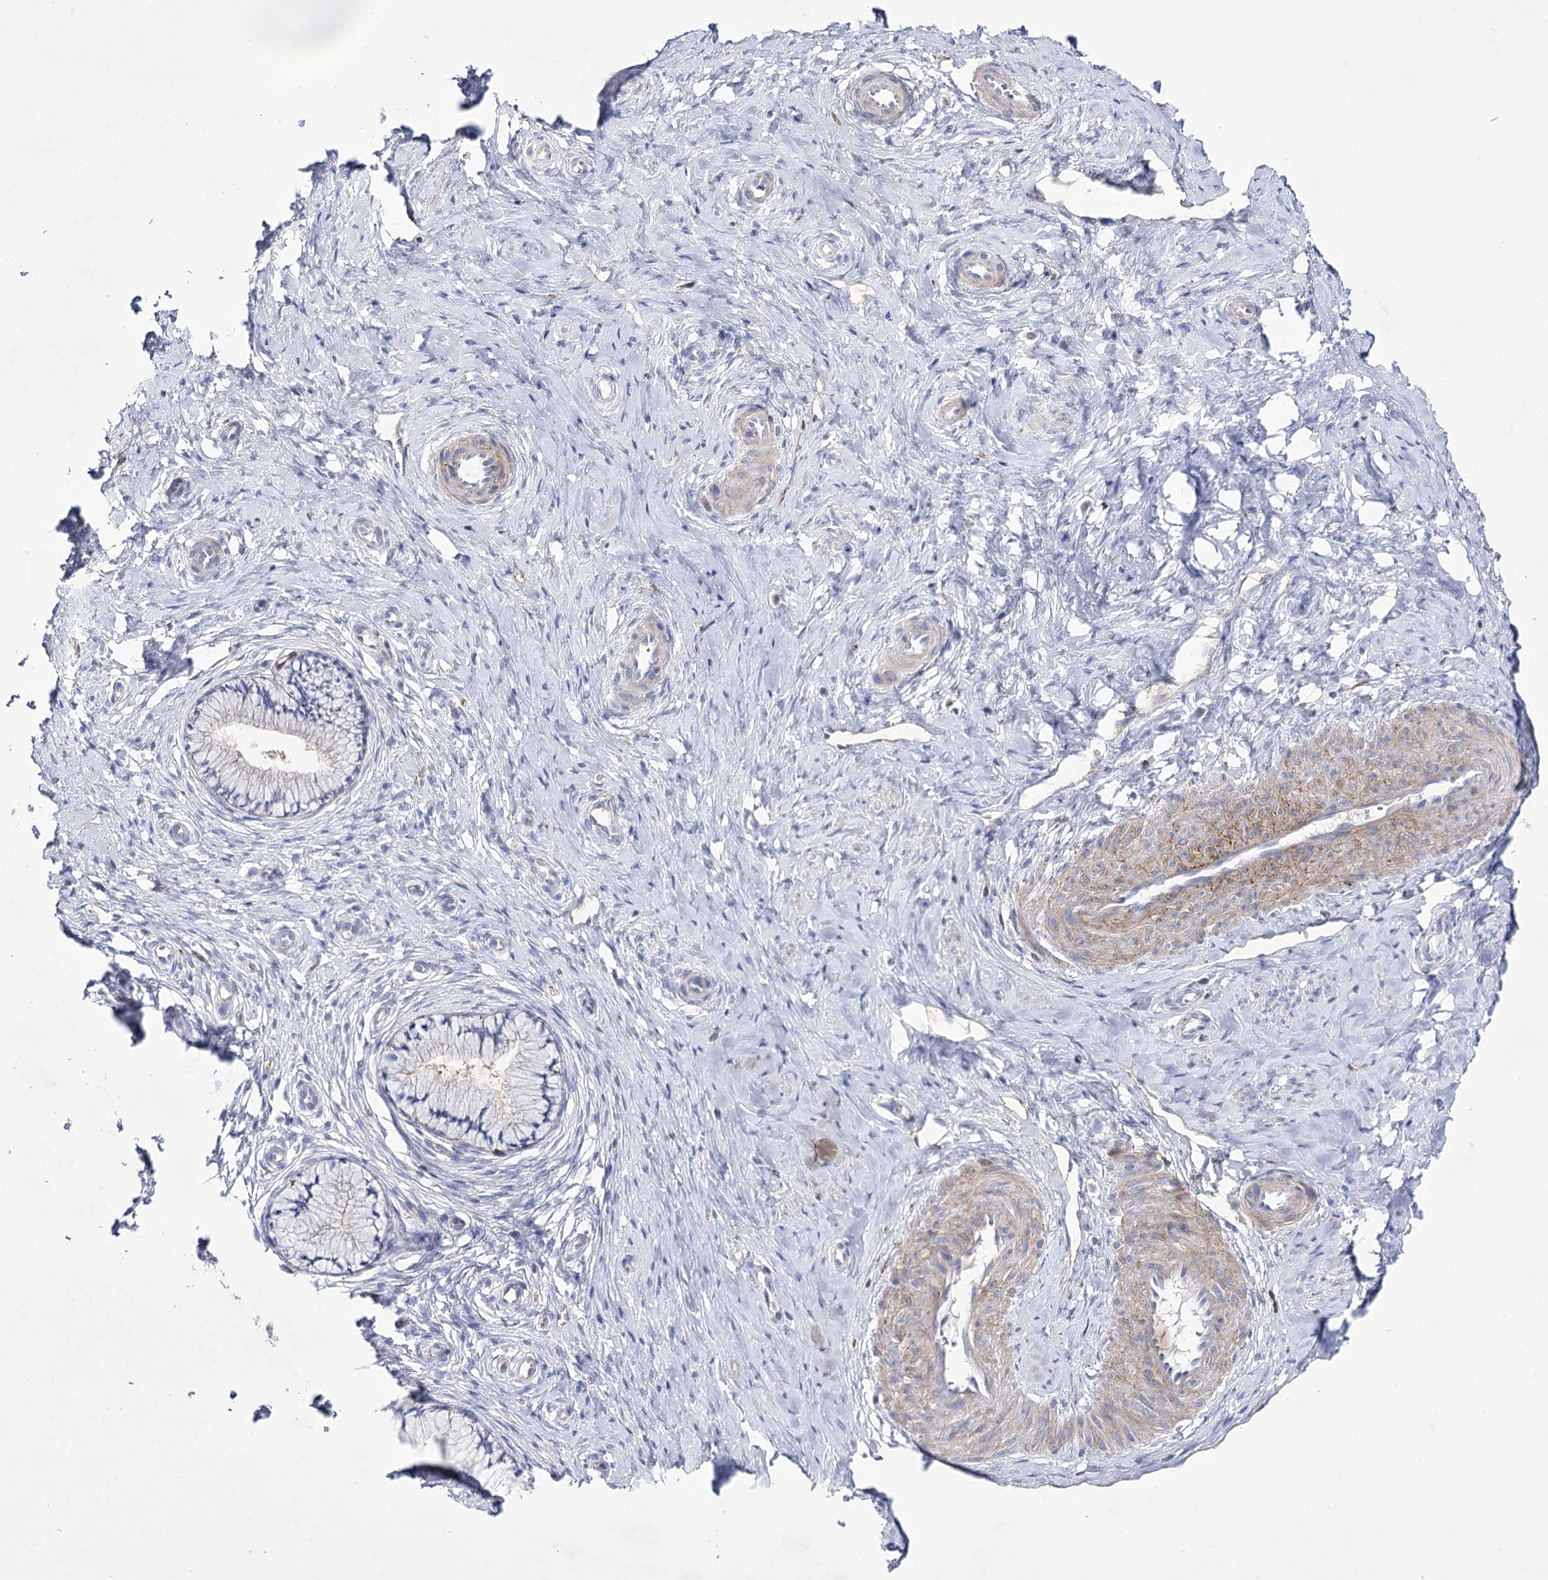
{"staining": {"intensity": "negative", "quantity": "none", "location": "none"}, "tissue": "cervix", "cell_type": "Glandular cells", "image_type": "normal", "snomed": [{"axis": "morphology", "description": "Normal tissue, NOS"}, {"axis": "topography", "description": "Cervix"}], "caption": "The photomicrograph shows no staining of glandular cells in unremarkable cervix.", "gene": "COX15", "patient": {"sex": "female", "age": 36}}